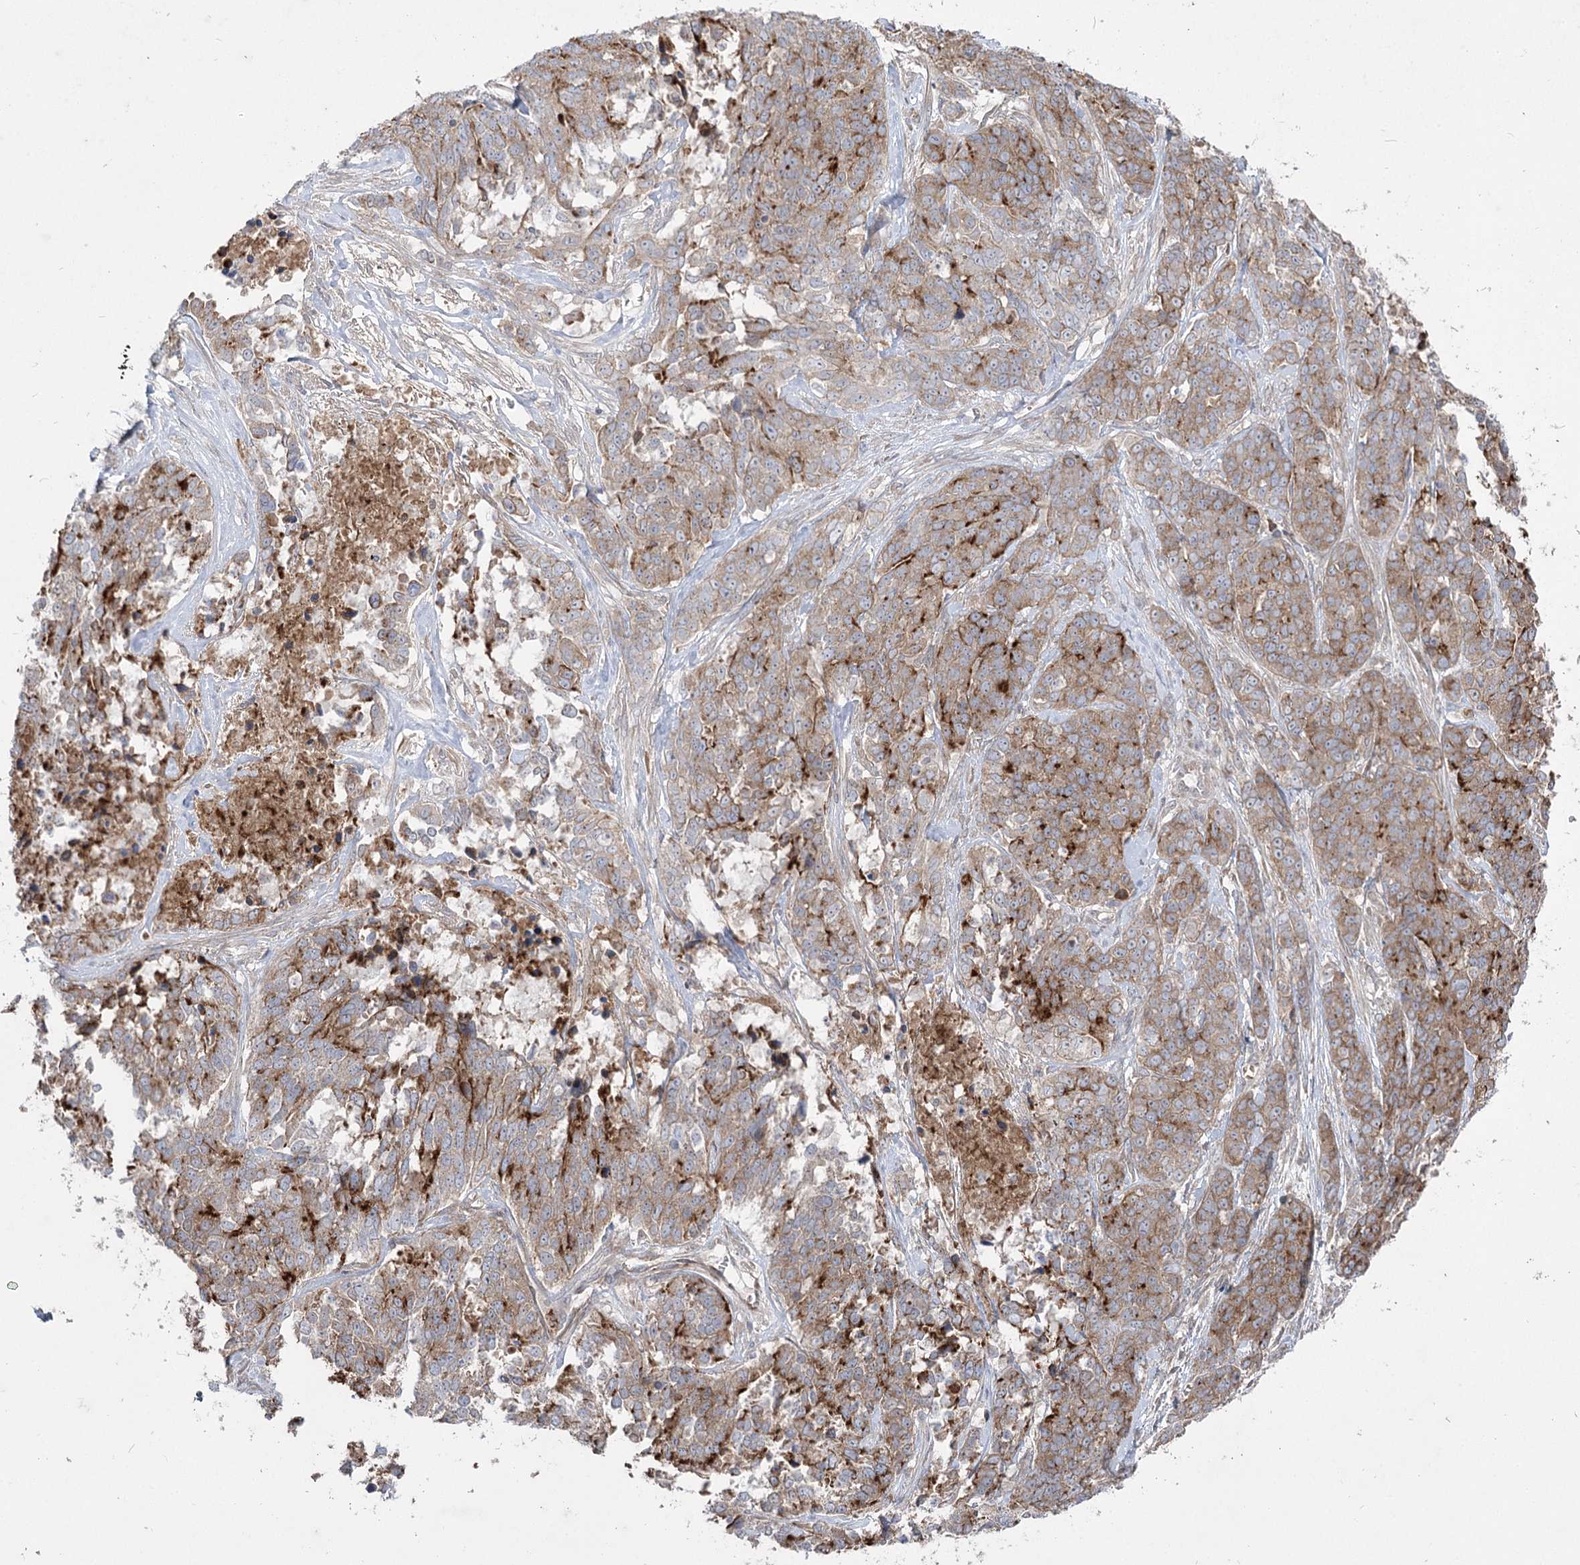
{"staining": {"intensity": "moderate", "quantity": ">75%", "location": "cytoplasmic/membranous"}, "tissue": "ovarian cancer", "cell_type": "Tumor cells", "image_type": "cancer", "snomed": [{"axis": "morphology", "description": "Cystadenocarcinoma, serous, NOS"}, {"axis": "topography", "description": "Ovary"}], "caption": "Immunohistochemistry (DAB (3,3'-diaminobenzidine)) staining of human ovarian cancer (serous cystadenocarcinoma) exhibits moderate cytoplasmic/membranous protein expression in about >75% of tumor cells. (DAB IHC, brown staining for protein, blue staining for nuclei).", "gene": "PLEKHA5", "patient": {"sex": "female", "age": 44}}